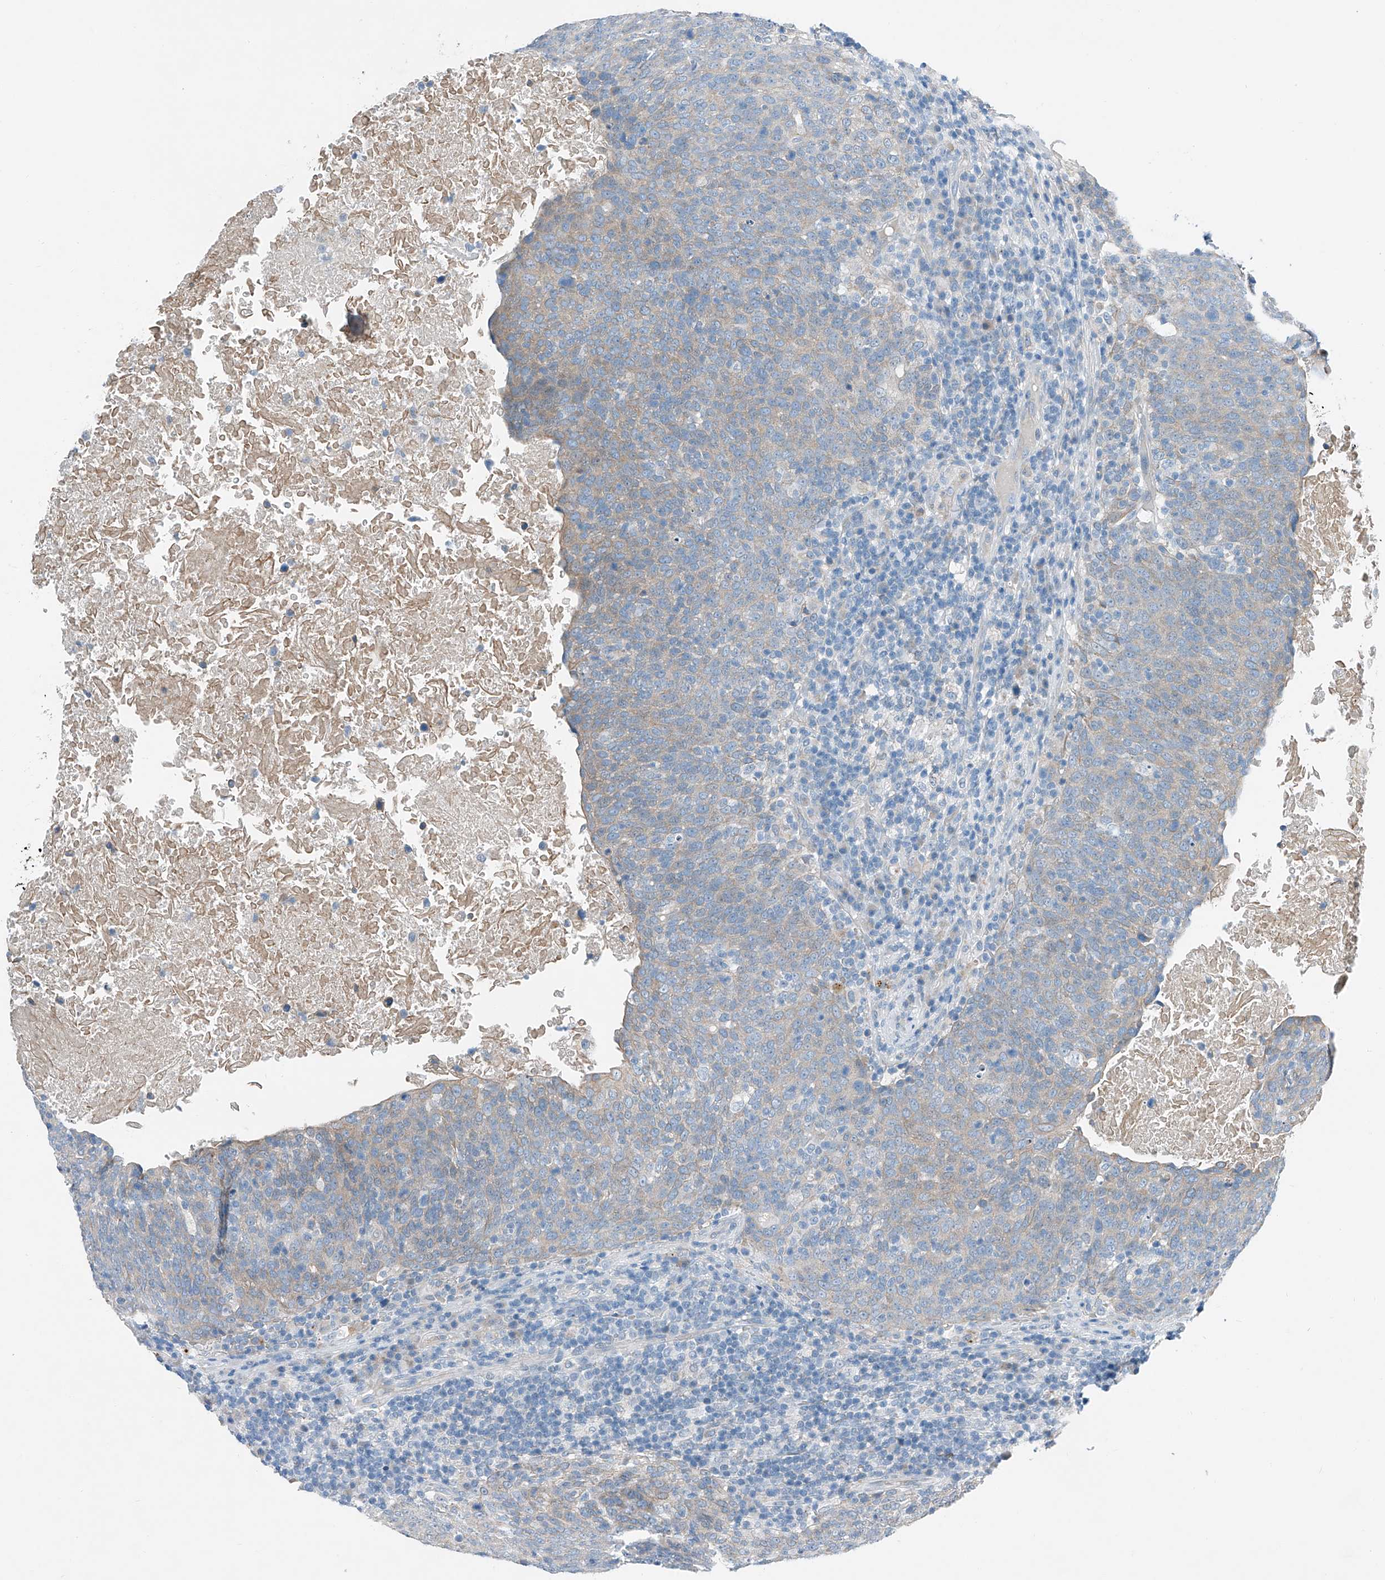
{"staining": {"intensity": "weak", "quantity": "<25%", "location": "cytoplasmic/membranous"}, "tissue": "head and neck cancer", "cell_type": "Tumor cells", "image_type": "cancer", "snomed": [{"axis": "morphology", "description": "Squamous cell carcinoma, NOS"}, {"axis": "morphology", "description": "Squamous cell carcinoma, metastatic, NOS"}, {"axis": "topography", "description": "Lymph node"}, {"axis": "topography", "description": "Head-Neck"}], "caption": "Immunohistochemistry image of head and neck metastatic squamous cell carcinoma stained for a protein (brown), which displays no positivity in tumor cells. (DAB immunohistochemistry visualized using brightfield microscopy, high magnification).", "gene": "MDGA1", "patient": {"sex": "male", "age": 62}}